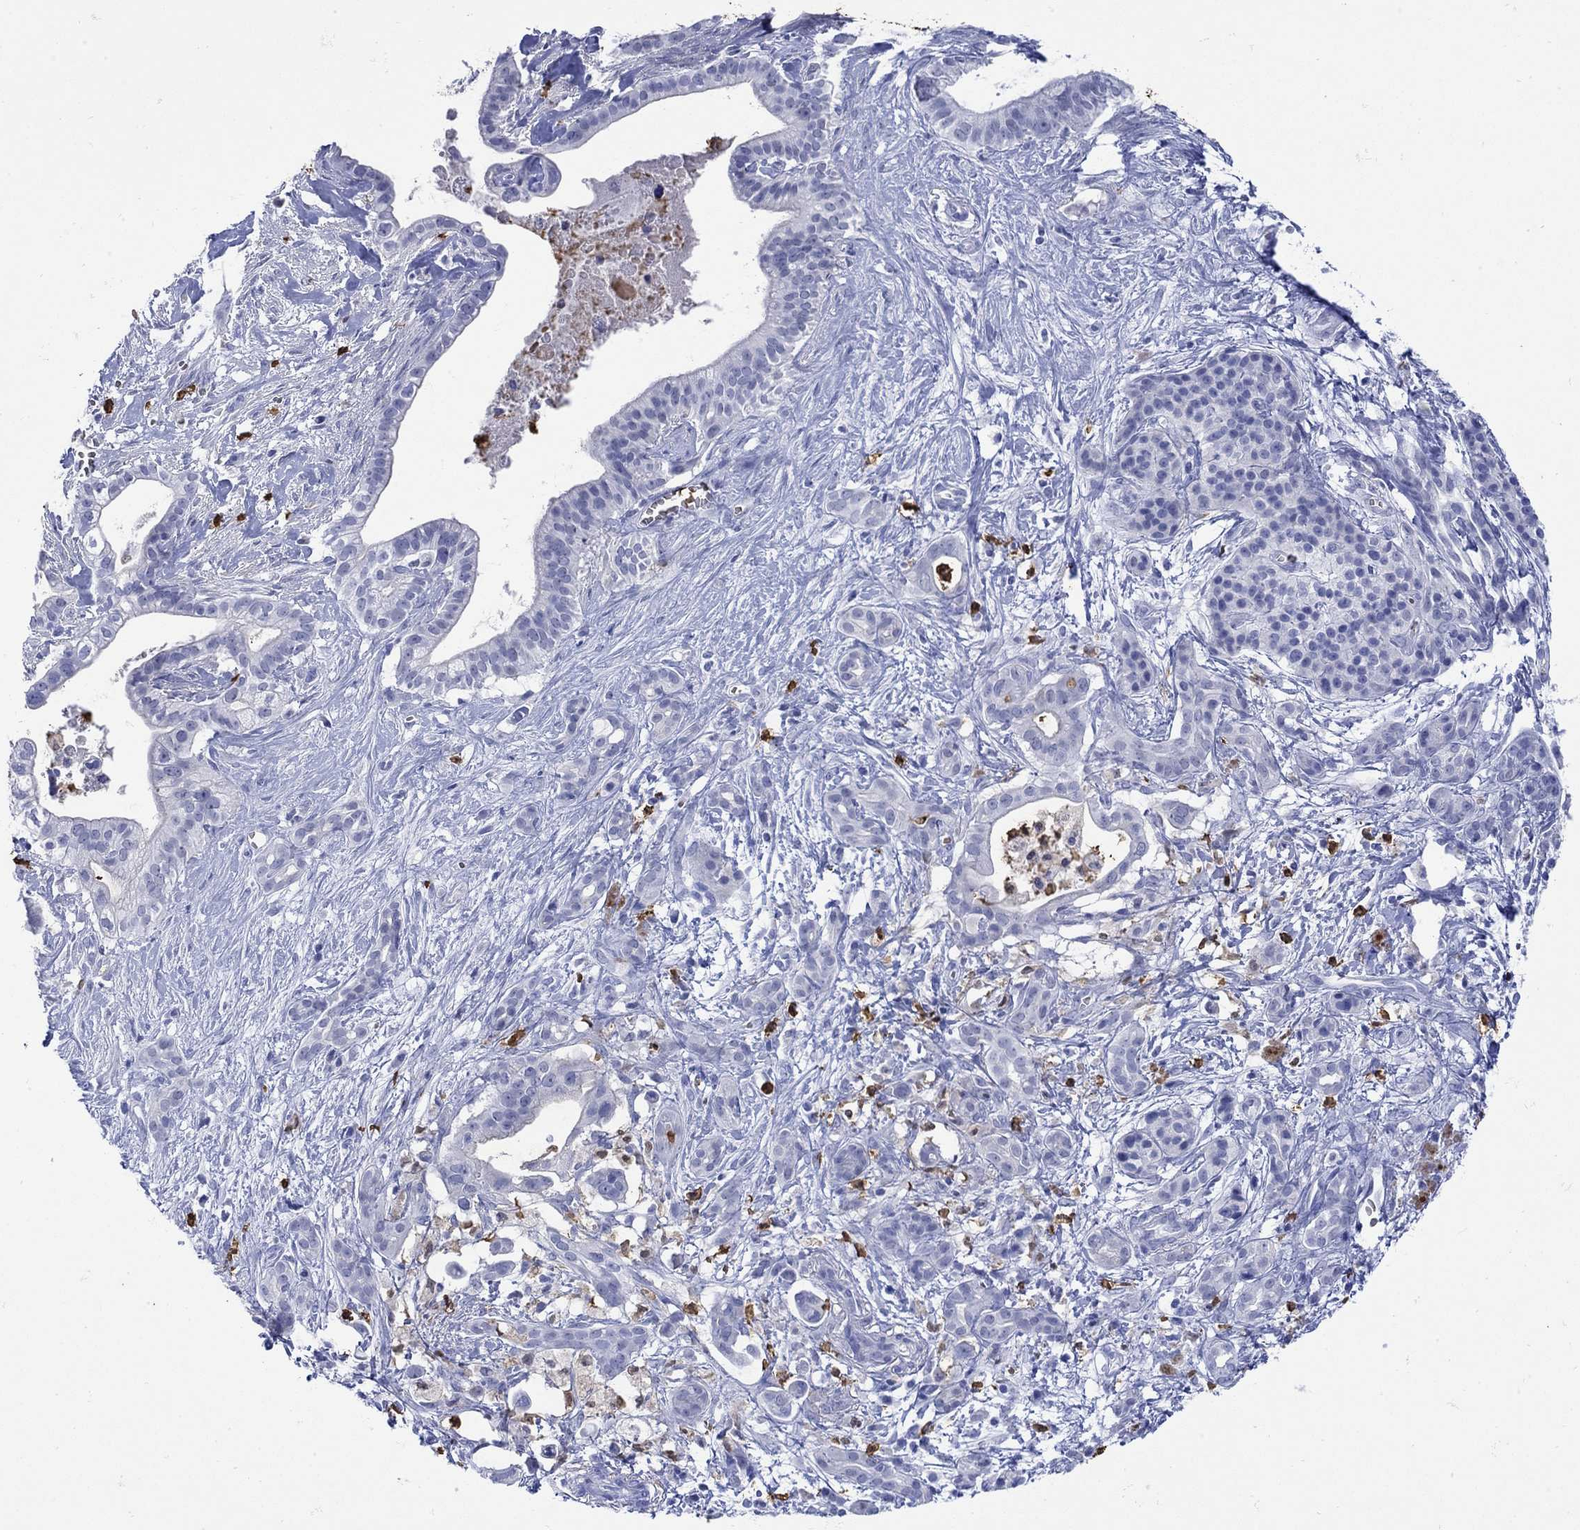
{"staining": {"intensity": "negative", "quantity": "none", "location": "none"}, "tissue": "pancreatic cancer", "cell_type": "Tumor cells", "image_type": "cancer", "snomed": [{"axis": "morphology", "description": "Adenocarcinoma, NOS"}, {"axis": "topography", "description": "Pancreas"}], "caption": "Immunohistochemistry image of pancreatic cancer (adenocarcinoma) stained for a protein (brown), which shows no expression in tumor cells. (Stains: DAB immunohistochemistry (IHC) with hematoxylin counter stain, Microscopy: brightfield microscopy at high magnification).", "gene": "LINGO3", "patient": {"sex": "male", "age": 61}}